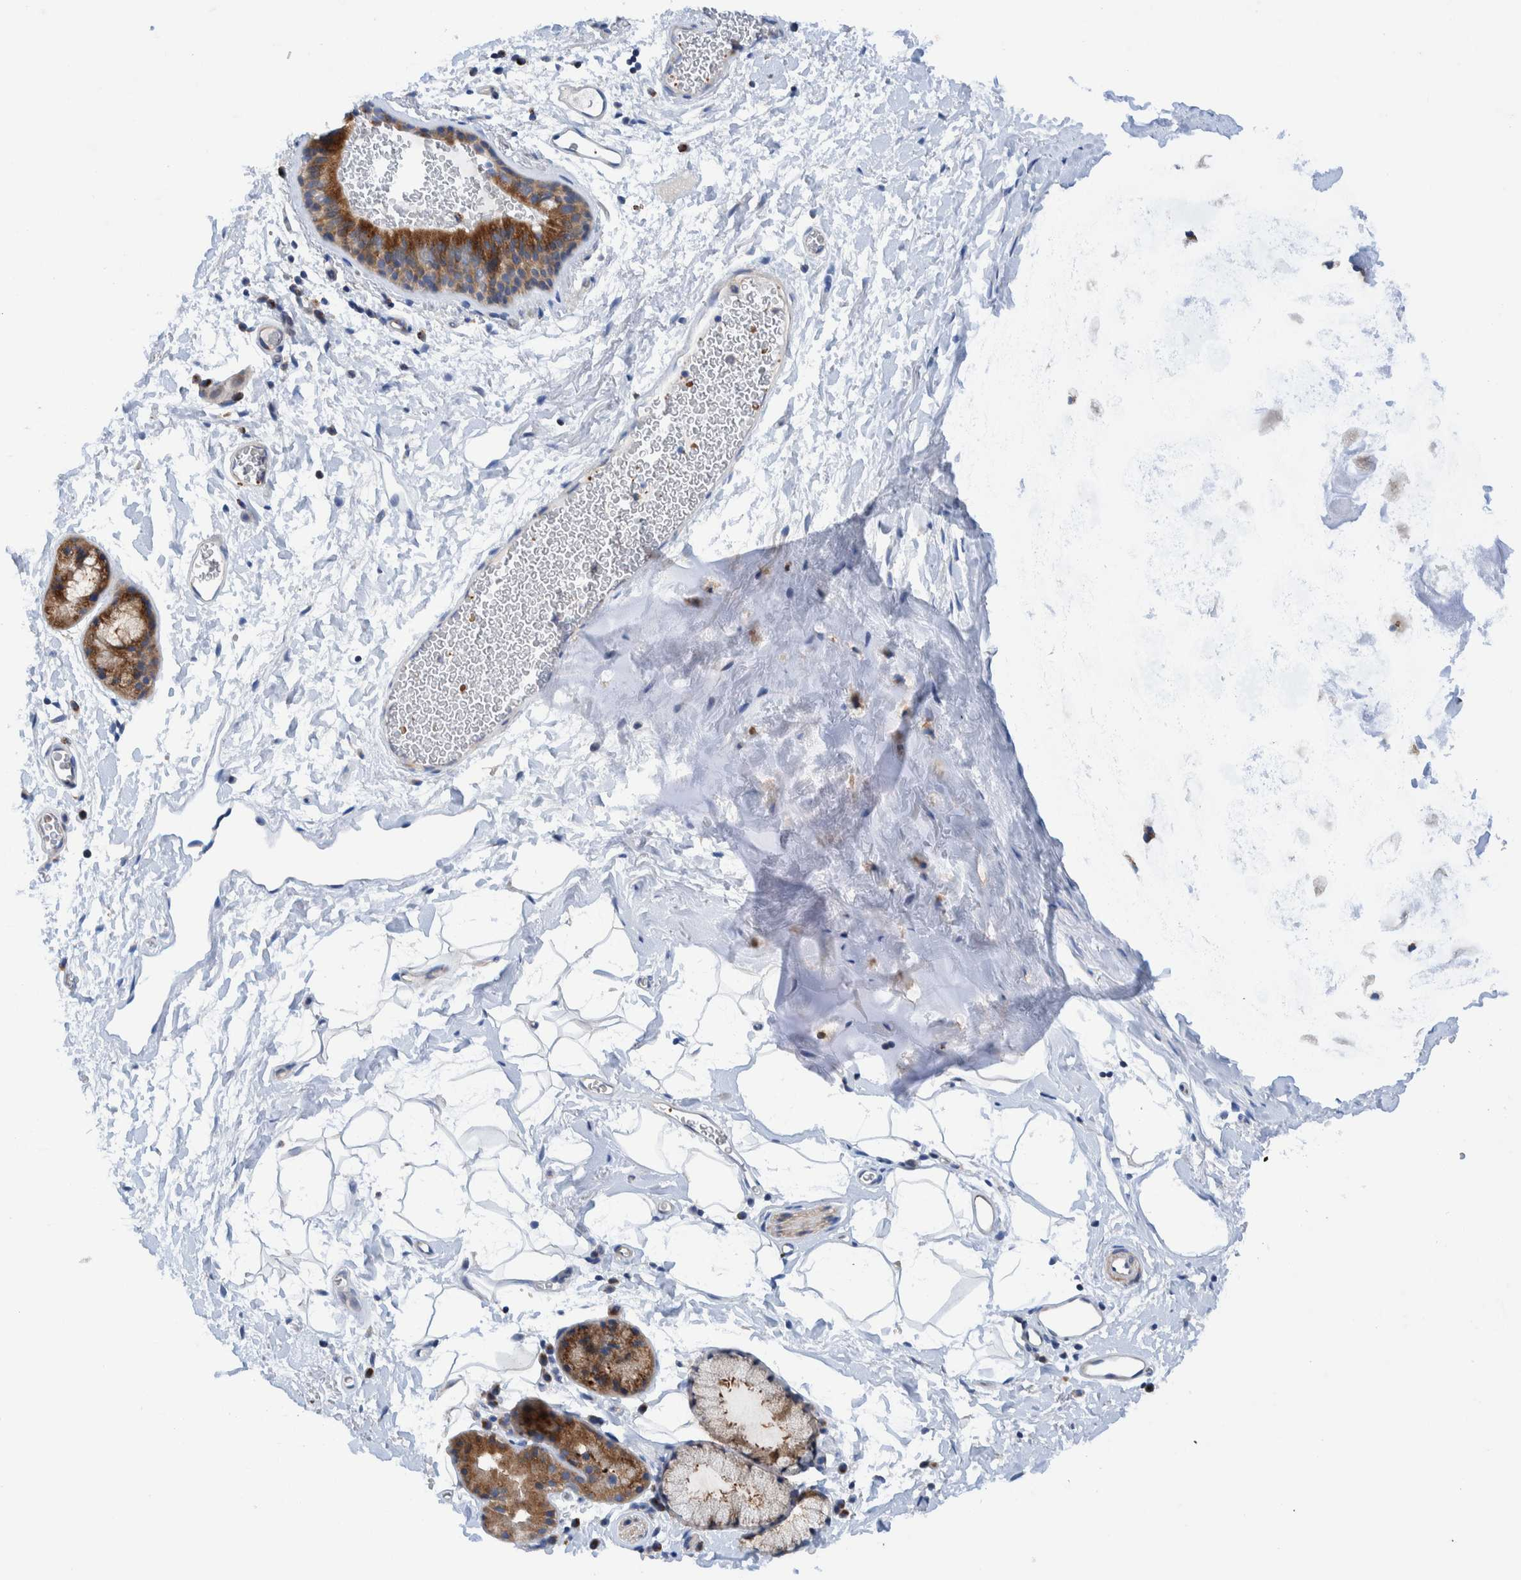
{"staining": {"intensity": "moderate", "quantity": ">75%", "location": "cytoplasmic/membranous"}, "tissue": "bronchus", "cell_type": "Respiratory epithelial cells", "image_type": "normal", "snomed": [{"axis": "morphology", "description": "Normal tissue, NOS"}, {"axis": "topography", "description": "Cartilage tissue"}, {"axis": "topography", "description": "Bronchus"}], "caption": "An image of human bronchus stained for a protein displays moderate cytoplasmic/membranous brown staining in respiratory epithelial cells. Using DAB (3,3'-diaminobenzidine) (brown) and hematoxylin (blue) stains, captured at high magnification using brightfield microscopy.", "gene": "TRIM58", "patient": {"sex": "female", "age": 53}}